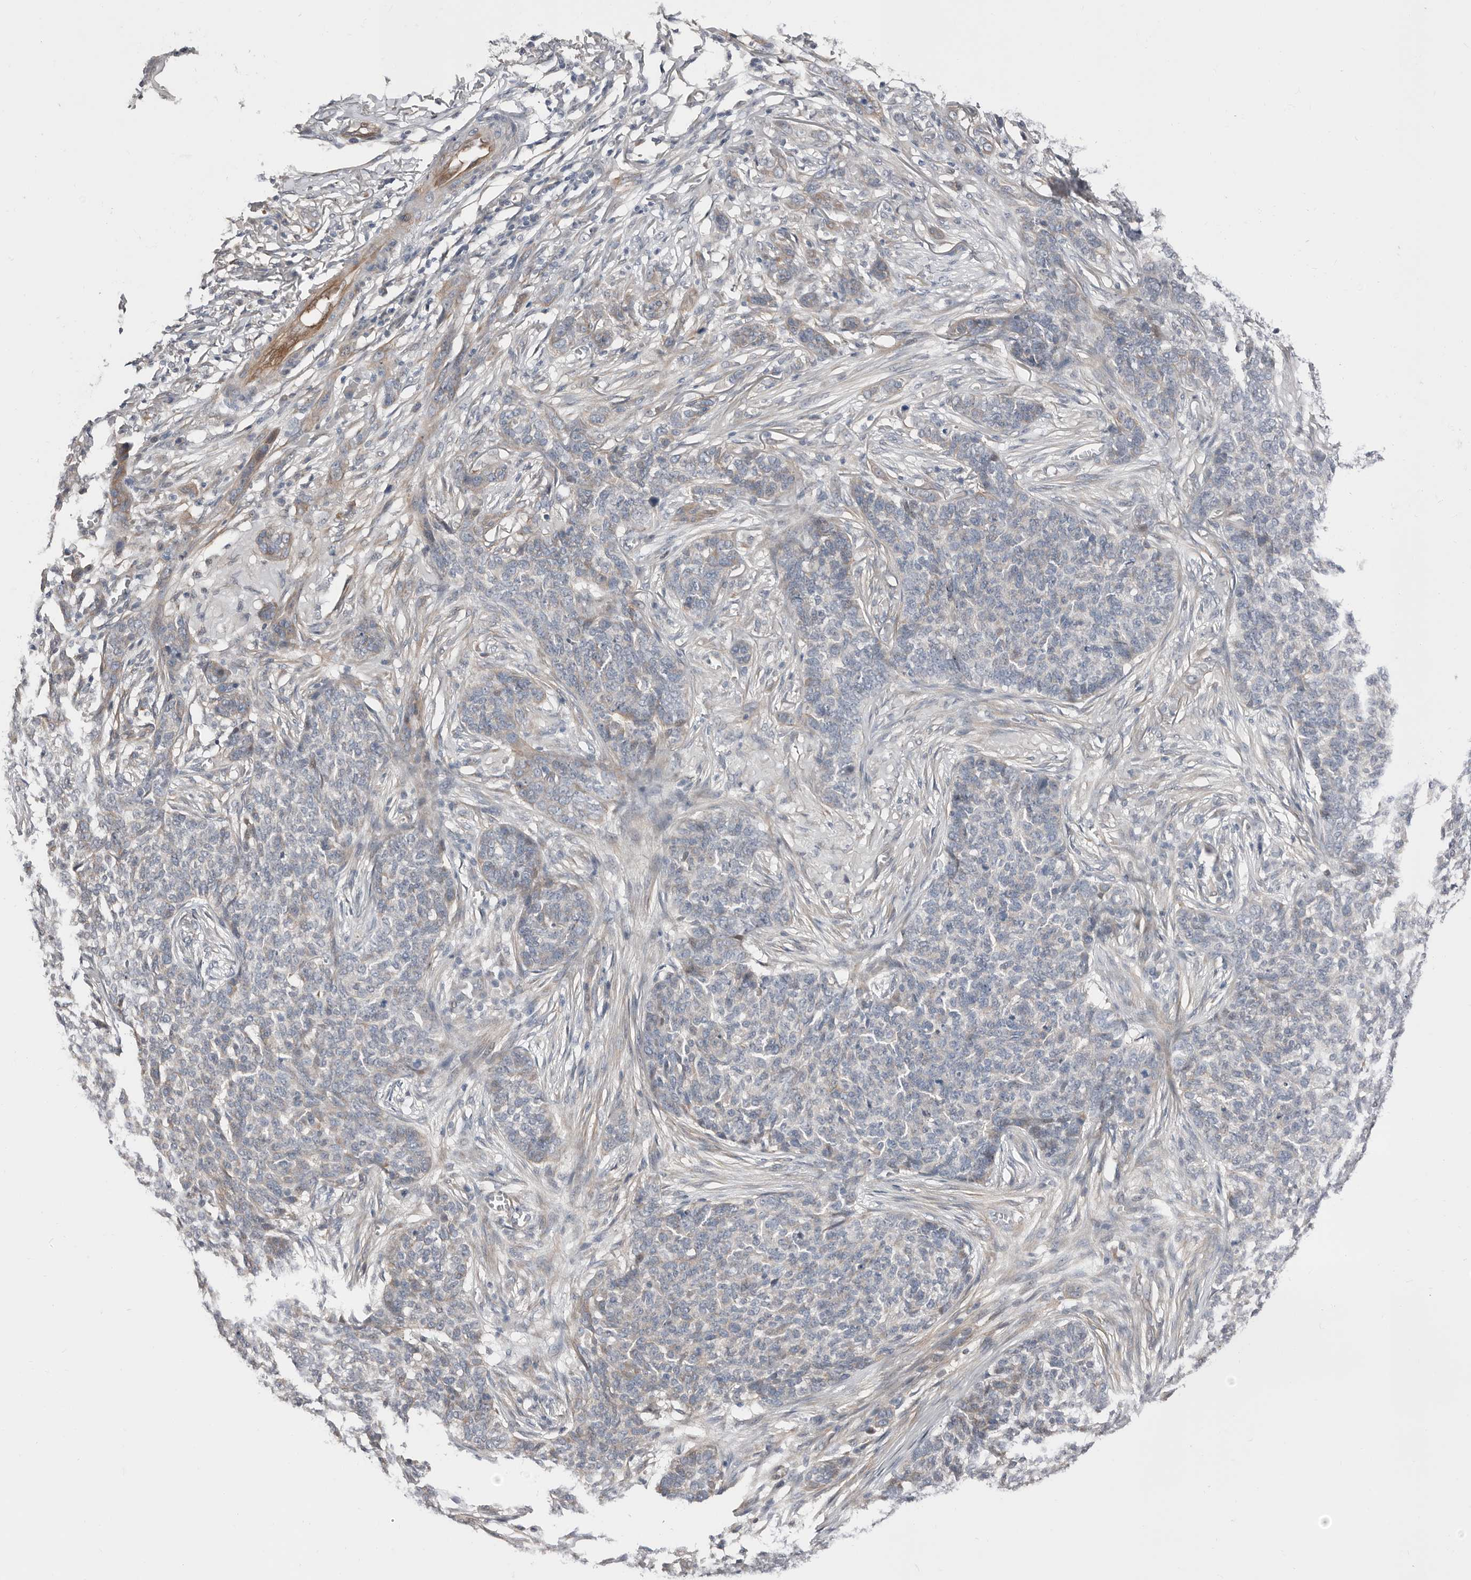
{"staining": {"intensity": "negative", "quantity": "none", "location": "none"}, "tissue": "skin cancer", "cell_type": "Tumor cells", "image_type": "cancer", "snomed": [{"axis": "morphology", "description": "Basal cell carcinoma"}, {"axis": "topography", "description": "Skin"}], "caption": "A histopathology image of skin basal cell carcinoma stained for a protein displays no brown staining in tumor cells.", "gene": "ASRGL1", "patient": {"sex": "male", "age": 85}}